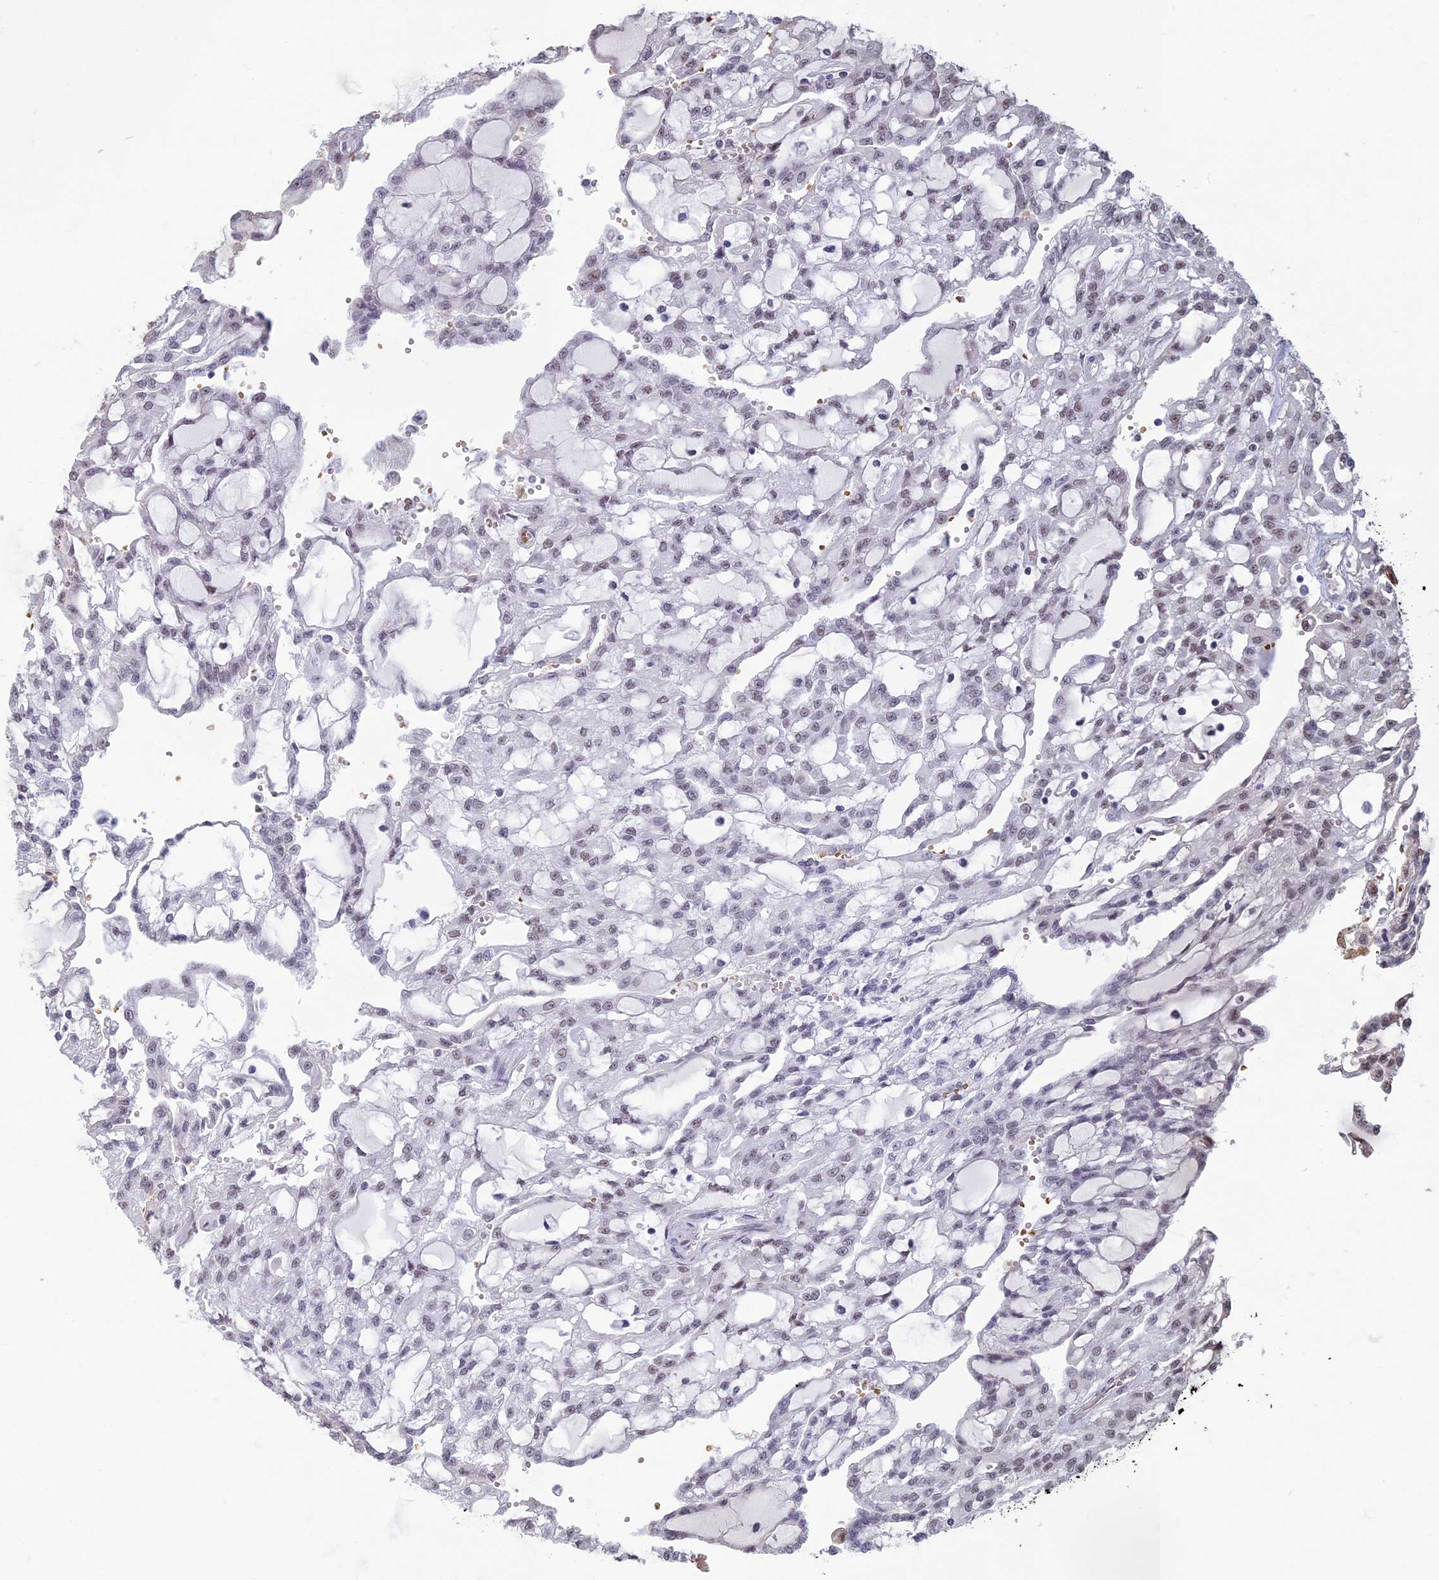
{"staining": {"intensity": "weak", "quantity": "25%-75%", "location": "nuclear"}, "tissue": "renal cancer", "cell_type": "Tumor cells", "image_type": "cancer", "snomed": [{"axis": "morphology", "description": "Adenocarcinoma, NOS"}, {"axis": "topography", "description": "Kidney"}], "caption": "Human adenocarcinoma (renal) stained with a brown dye exhibits weak nuclear positive expression in approximately 25%-75% of tumor cells.", "gene": "MFAP1", "patient": {"sex": "male", "age": 63}}